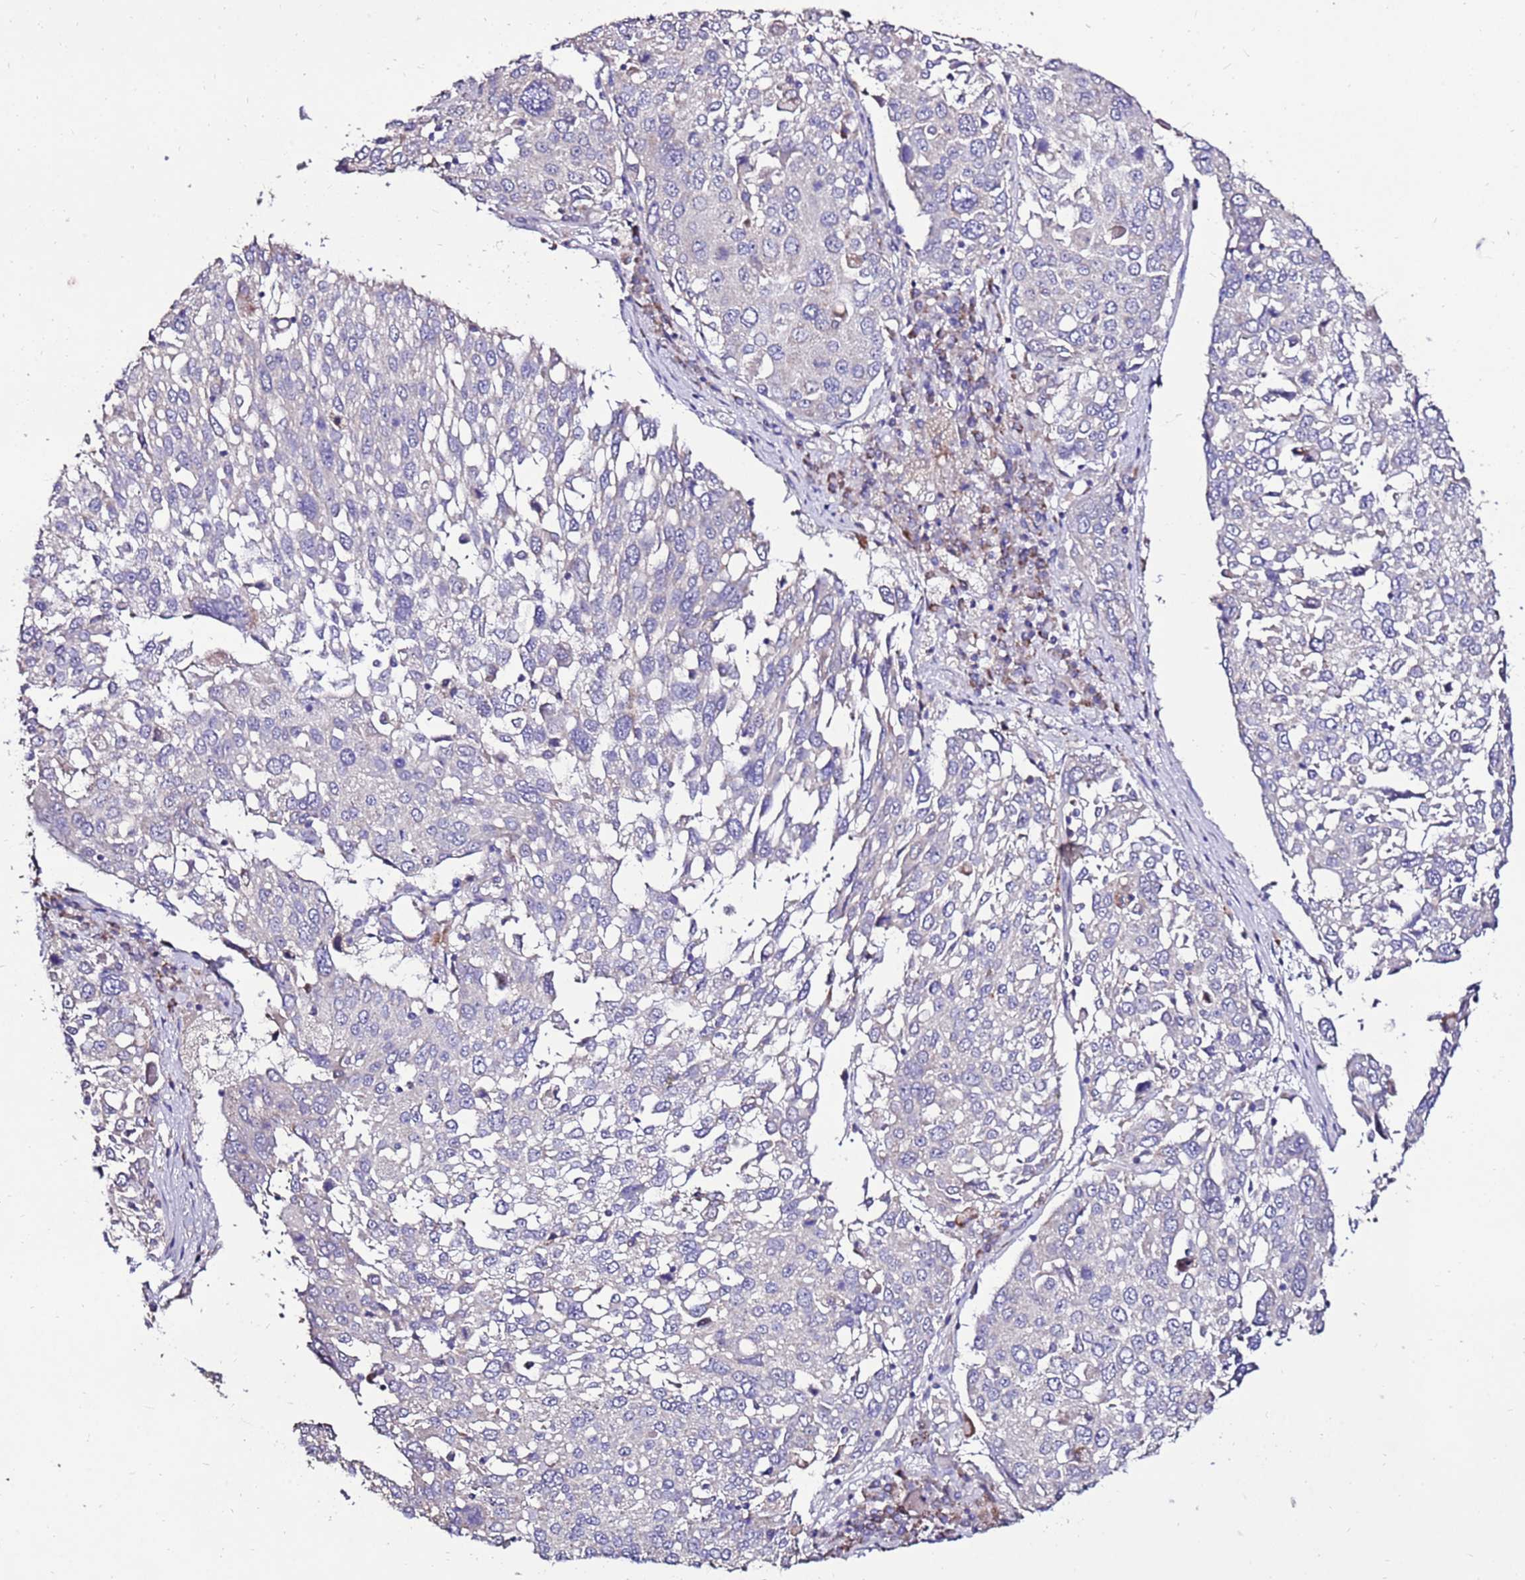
{"staining": {"intensity": "negative", "quantity": "none", "location": "none"}, "tissue": "lung cancer", "cell_type": "Tumor cells", "image_type": "cancer", "snomed": [{"axis": "morphology", "description": "Squamous cell carcinoma, NOS"}, {"axis": "topography", "description": "Lung"}], "caption": "DAB immunohistochemical staining of human lung cancer demonstrates no significant expression in tumor cells.", "gene": "TMEM106C", "patient": {"sex": "male", "age": 65}}